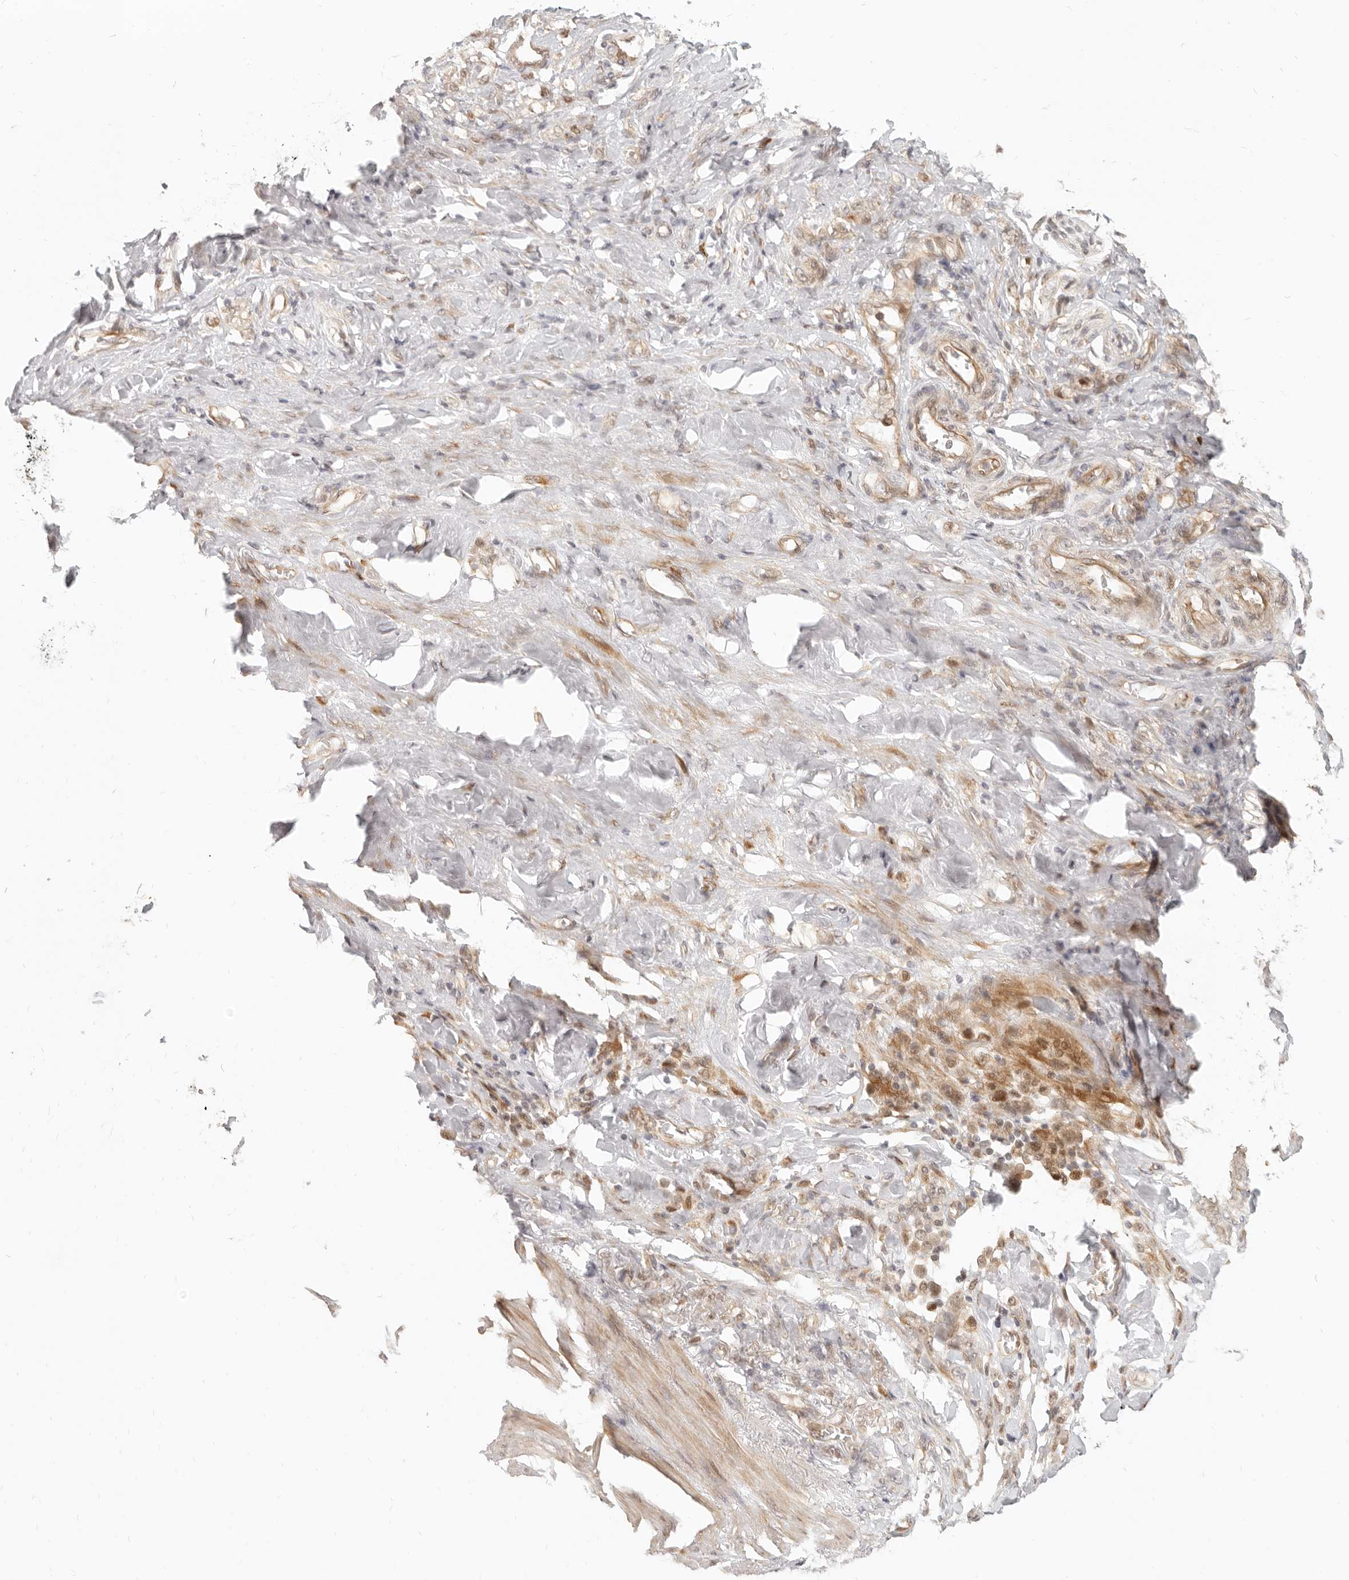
{"staining": {"intensity": "moderate", "quantity": ">75%", "location": "cytoplasmic/membranous,nuclear"}, "tissue": "stomach cancer", "cell_type": "Tumor cells", "image_type": "cancer", "snomed": [{"axis": "morphology", "description": "Normal tissue, NOS"}, {"axis": "morphology", "description": "Adenocarcinoma, NOS"}, {"axis": "topography", "description": "Stomach"}], "caption": "Human stomach adenocarcinoma stained with a protein marker shows moderate staining in tumor cells.", "gene": "TUFT1", "patient": {"sex": "male", "age": 82}}